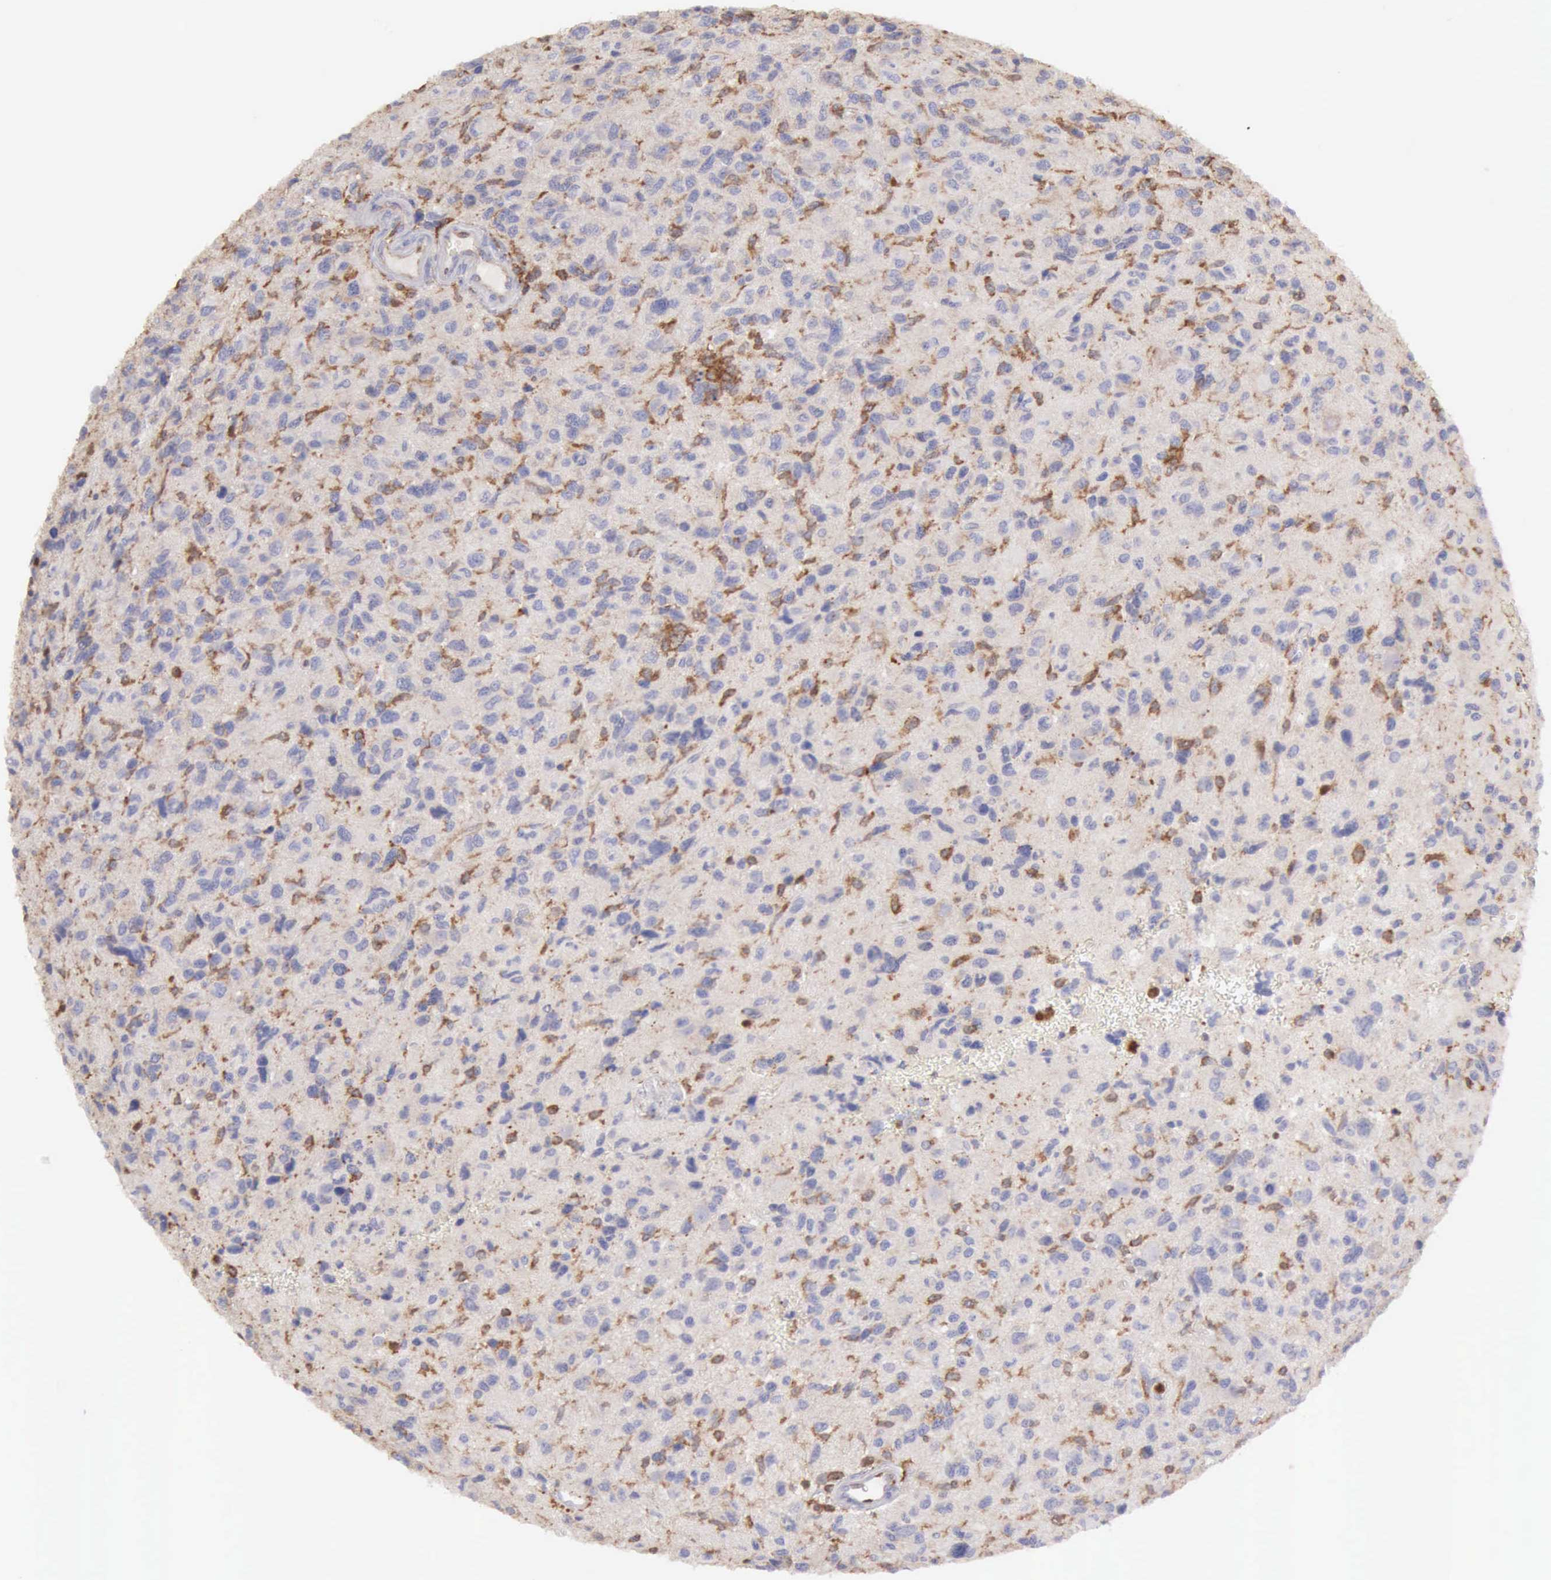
{"staining": {"intensity": "negative", "quantity": "none", "location": "none"}, "tissue": "glioma", "cell_type": "Tumor cells", "image_type": "cancer", "snomed": [{"axis": "morphology", "description": "Glioma, malignant, High grade"}, {"axis": "topography", "description": "Brain"}], "caption": "Immunohistochemistry (IHC) micrograph of human glioma stained for a protein (brown), which demonstrates no expression in tumor cells.", "gene": "ARHGAP4", "patient": {"sex": "female", "age": 60}}